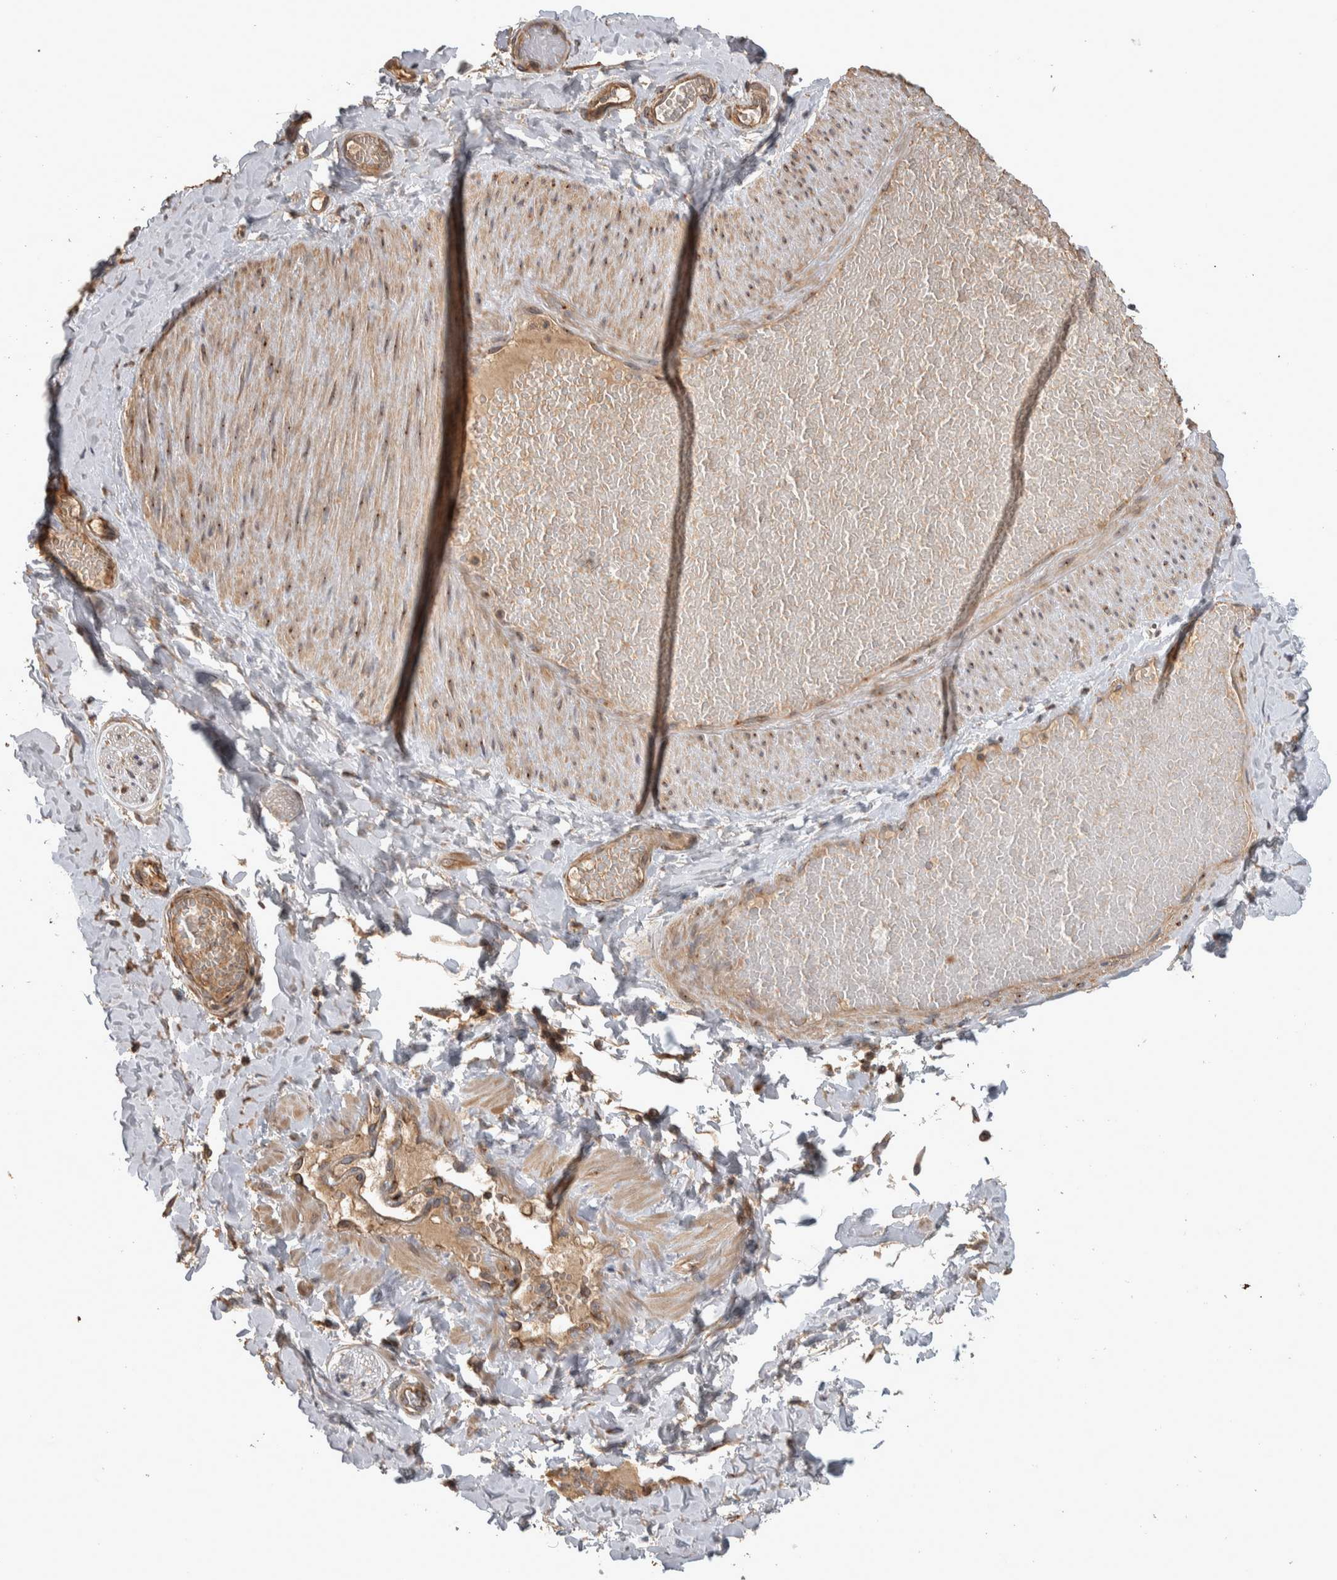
{"staining": {"intensity": "negative", "quantity": "none", "location": "none"}, "tissue": "adipose tissue", "cell_type": "Adipocytes", "image_type": "normal", "snomed": [{"axis": "morphology", "description": "Normal tissue, NOS"}, {"axis": "topography", "description": "Adipose tissue"}, {"axis": "topography", "description": "Vascular tissue"}, {"axis": "topography", "description": "Peripheral nerve tissue"}], "caption": "Normal adipose tissue was stained to show a protein in brown. There is no significant positivity in adipocytes. (DAB IHC, high magnification).", "gene": "IFRD1", "patient": {"sex": "male", "age": 25}}